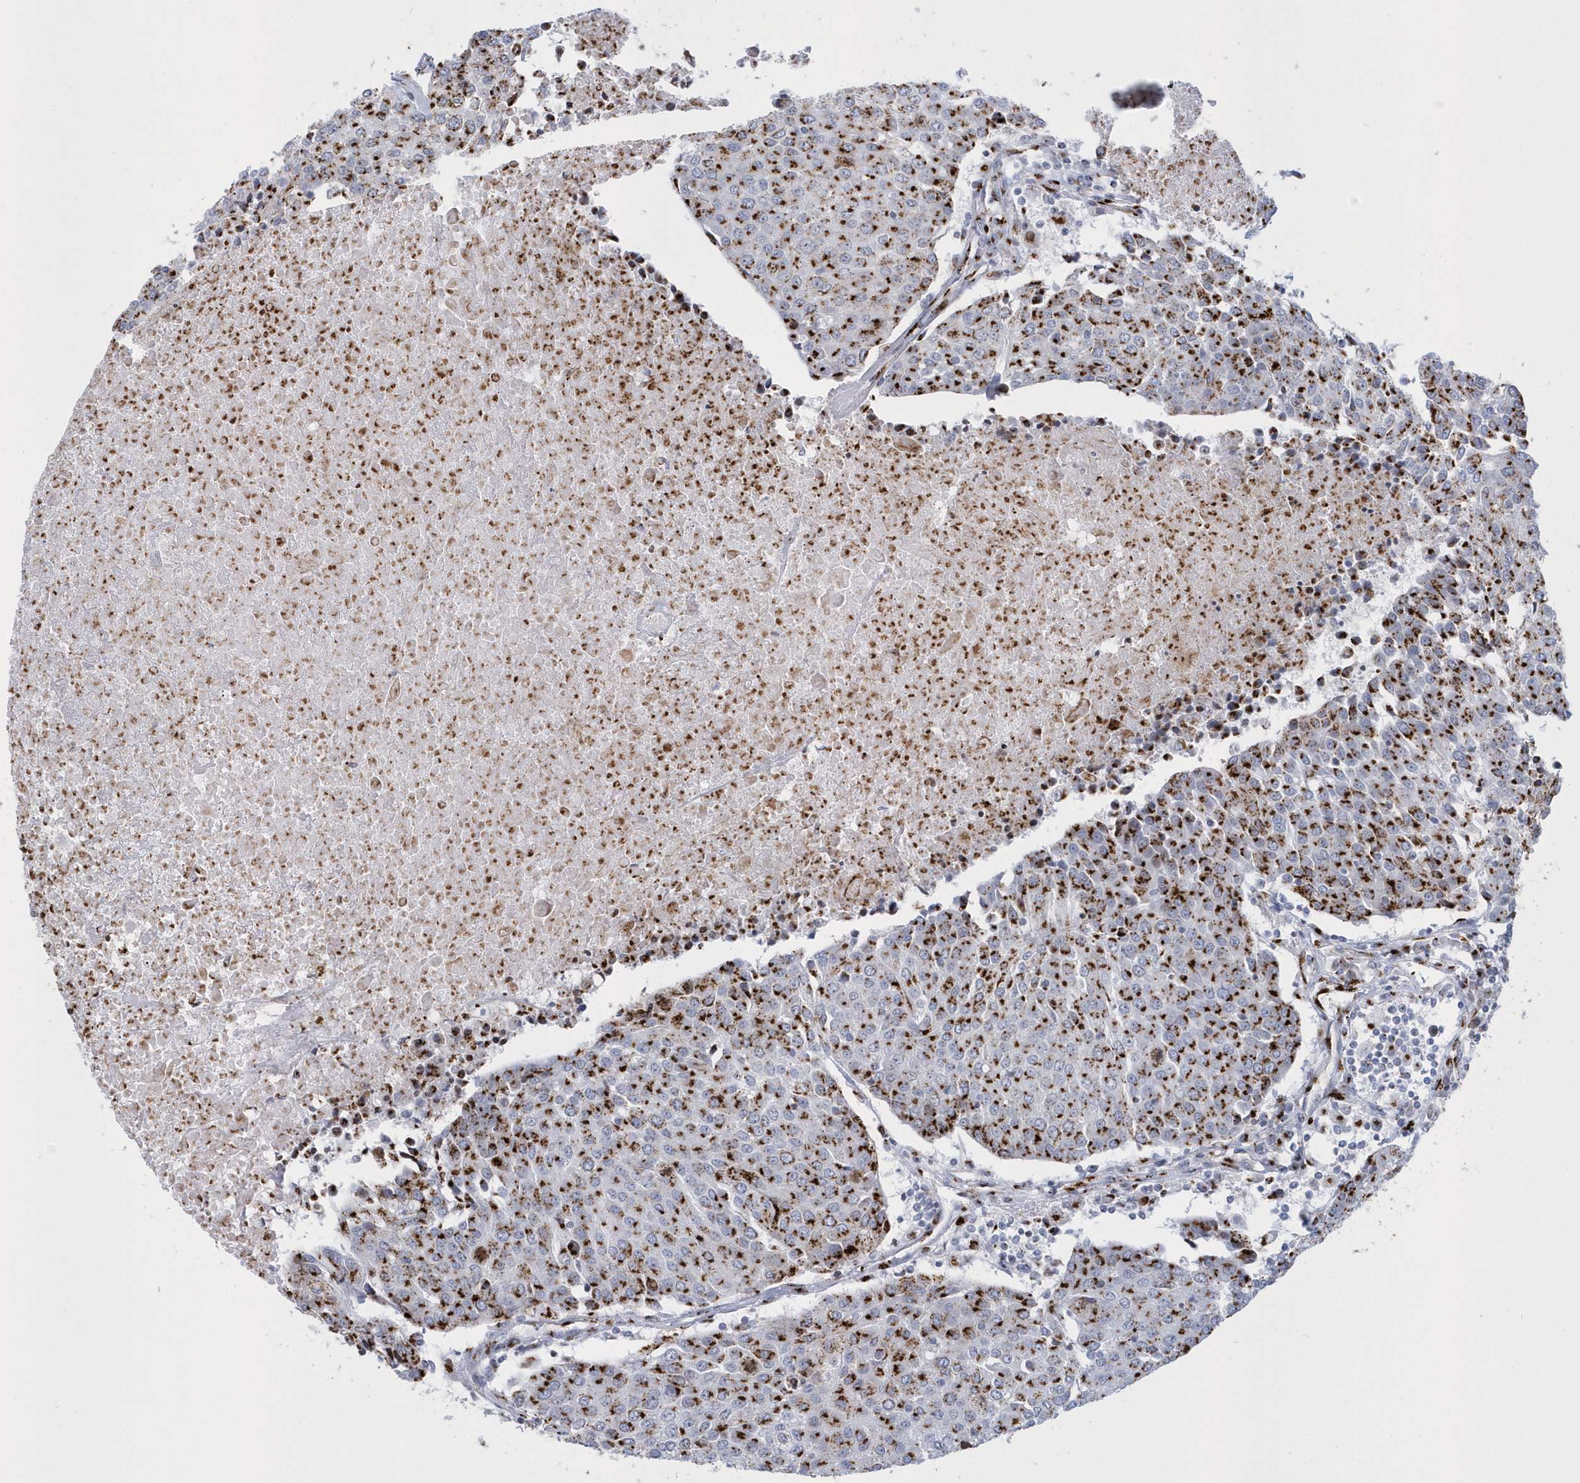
{"staining": {"intensity": "moderate", "quantity": ">75%", "location": "cytoplasmic/membranous"}, "tissue": "urothelial cancer", "cell_type": "Tumor cells", "image_type": "cancer", "snomed": [{"axis": "morphology", "description": "Urothelial carcinoma, High grade"}, {"axis": "topography", "description": "Urinary bladder"}], "caption": "A brown stain shows moderate cytoplasmic/membranous positivity of a protein in urothelial cancer tumor cells.", "gene": "SLX9", "patient": {"sex": "female", "age": 85}}